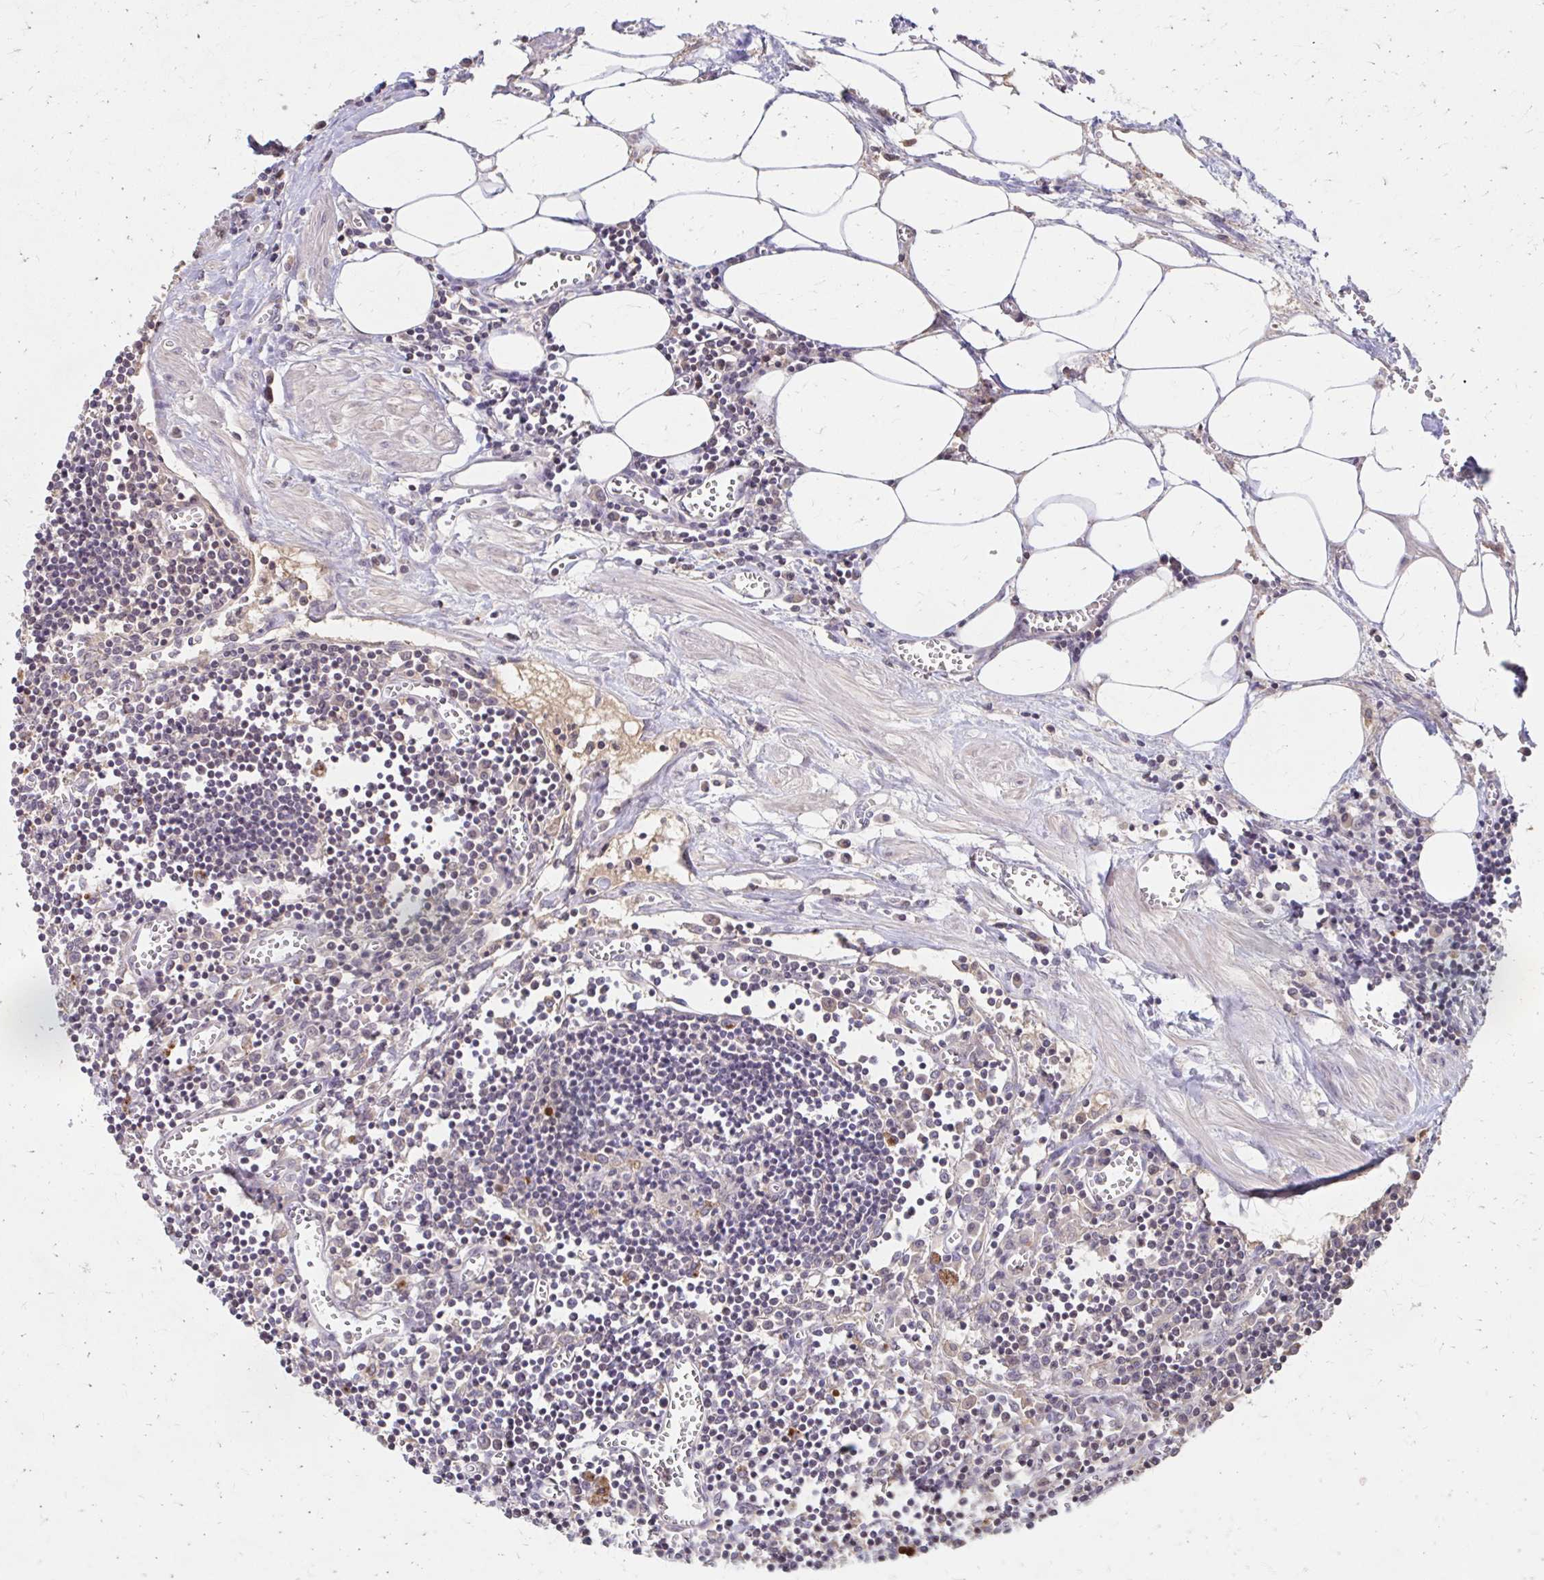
{"staining": {"intensity": "negative", "quantity": "none", "location": "none"}, "tissue": "lymph node", "cell_type": "Germinal center cells", "image_type": "normal", "snomed": [{"axis": "morphology", "description": "Normal tissue, NOS"}, {"axis": "topography", "description": "Lymph node"}], "caption": "A high-resolution image shows IHC staining of normal lymph node, which displays no significant positivity in germinal center cells.", "gene": "HMGCS2", "patient": {"sex": "male", "age": 66}}